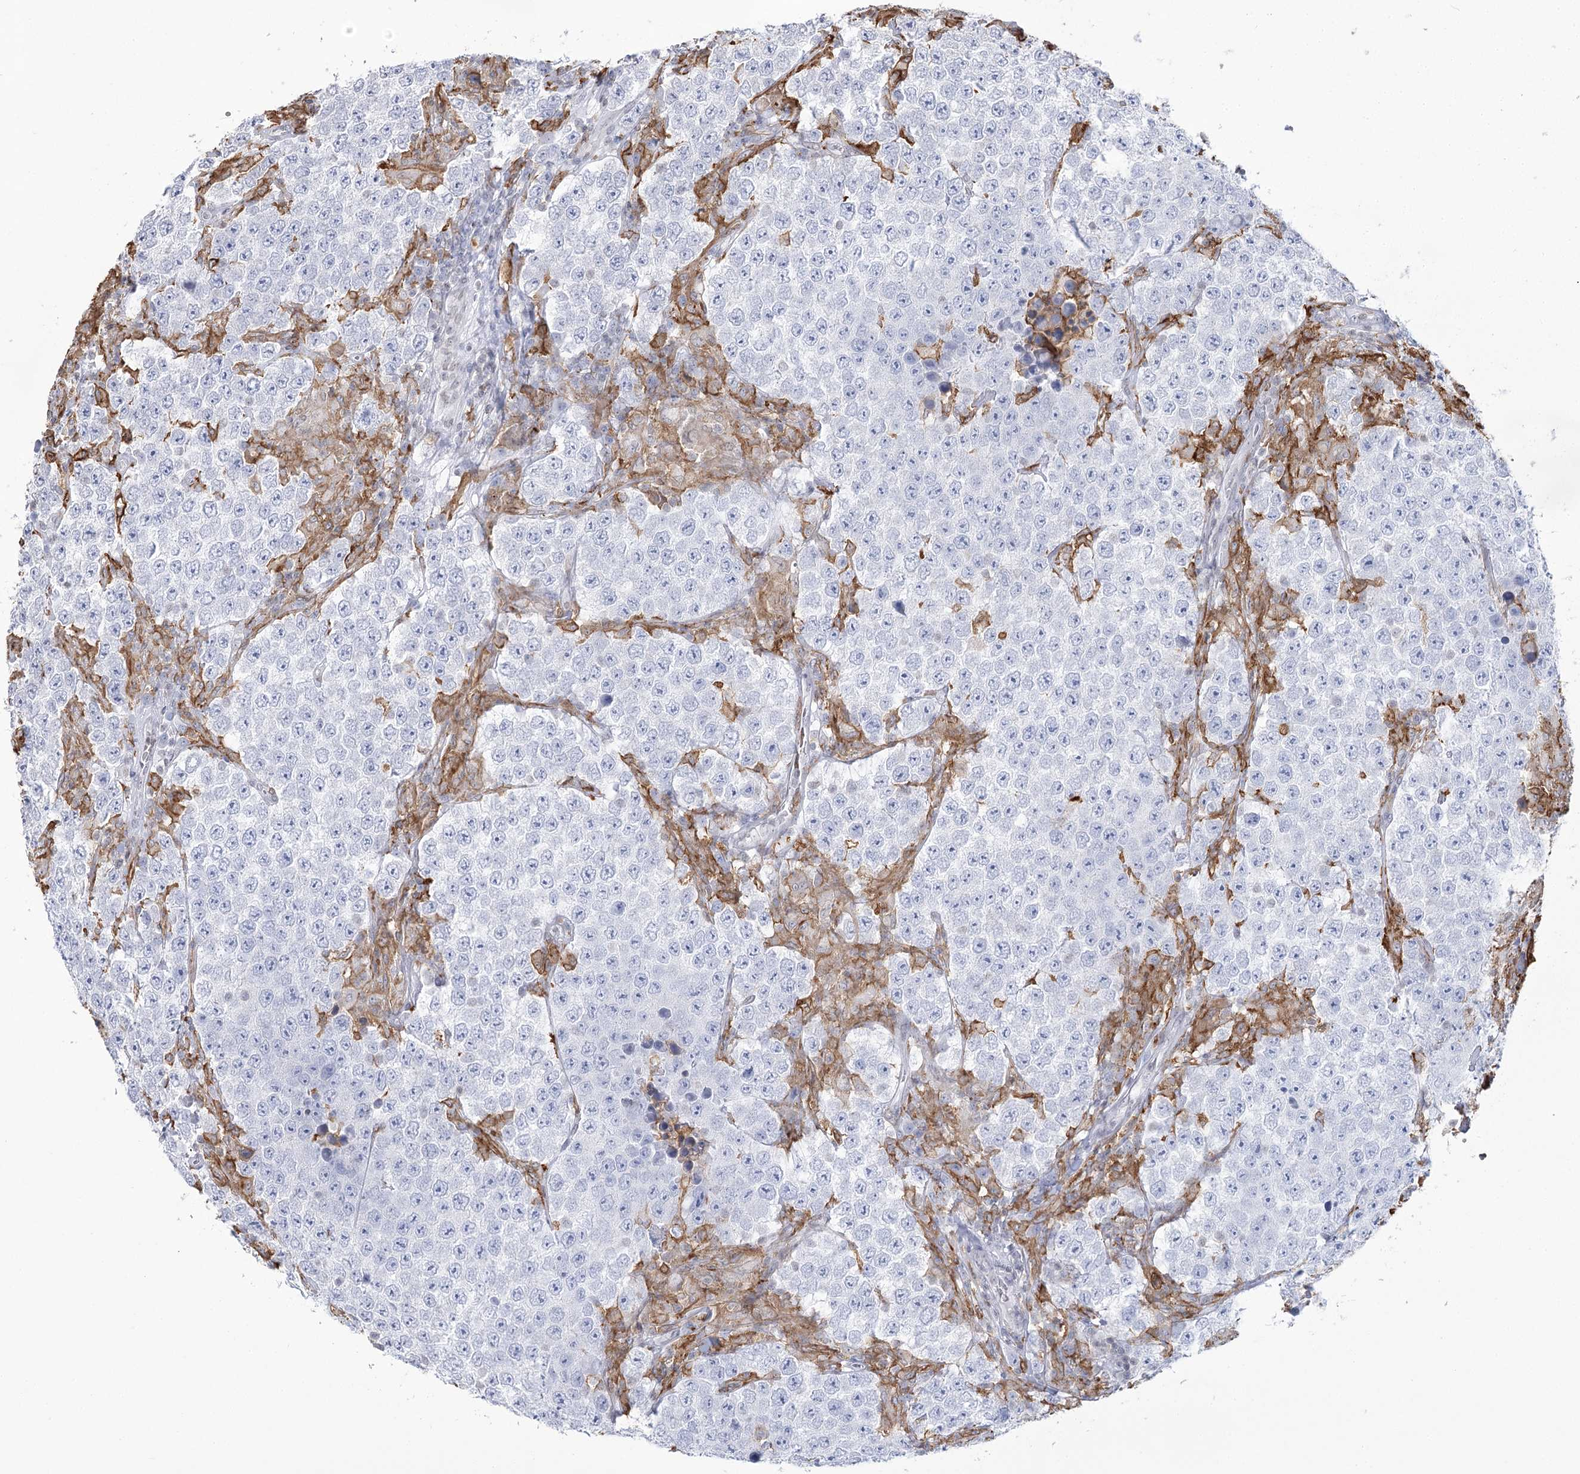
{"staining": {"intensity": "negative", "quantity": "none", "location": "none"}, "tissue": "testis cancer", "cell_type": "Tumor cells", "image_type": "cancer", "snomed": [{"axis": "morphology", "description": "Normal tissue, NOS"}, {"axis": "morphology", "description": "Urothelial carcinoma, High grade"}, {"axis": "morphology", "description": "Seminoma, NOS"}, {"axis": "morphology", "description": "Carcinoma, Embryonal, NOS"}, {"axis": "topography", "description": "Urinary bladder"}, {"axis": "topography", "description": "Testis"}], "caption": "This micrograph is of seminoma (testis) stained with immunohistochemistry to label a protein in brown with the nuclei are counter-stained blue. There is no positivity in tumor cells. The staining was performed using DAB (3,3'-diaminobenzidine) to visualize the protein expression in brown, while the nuclei were stained in blue with hematoxylin (Magnification: 20x).", "gene": "C11orf1", "patient": {"sex": "male", "age": 41}}